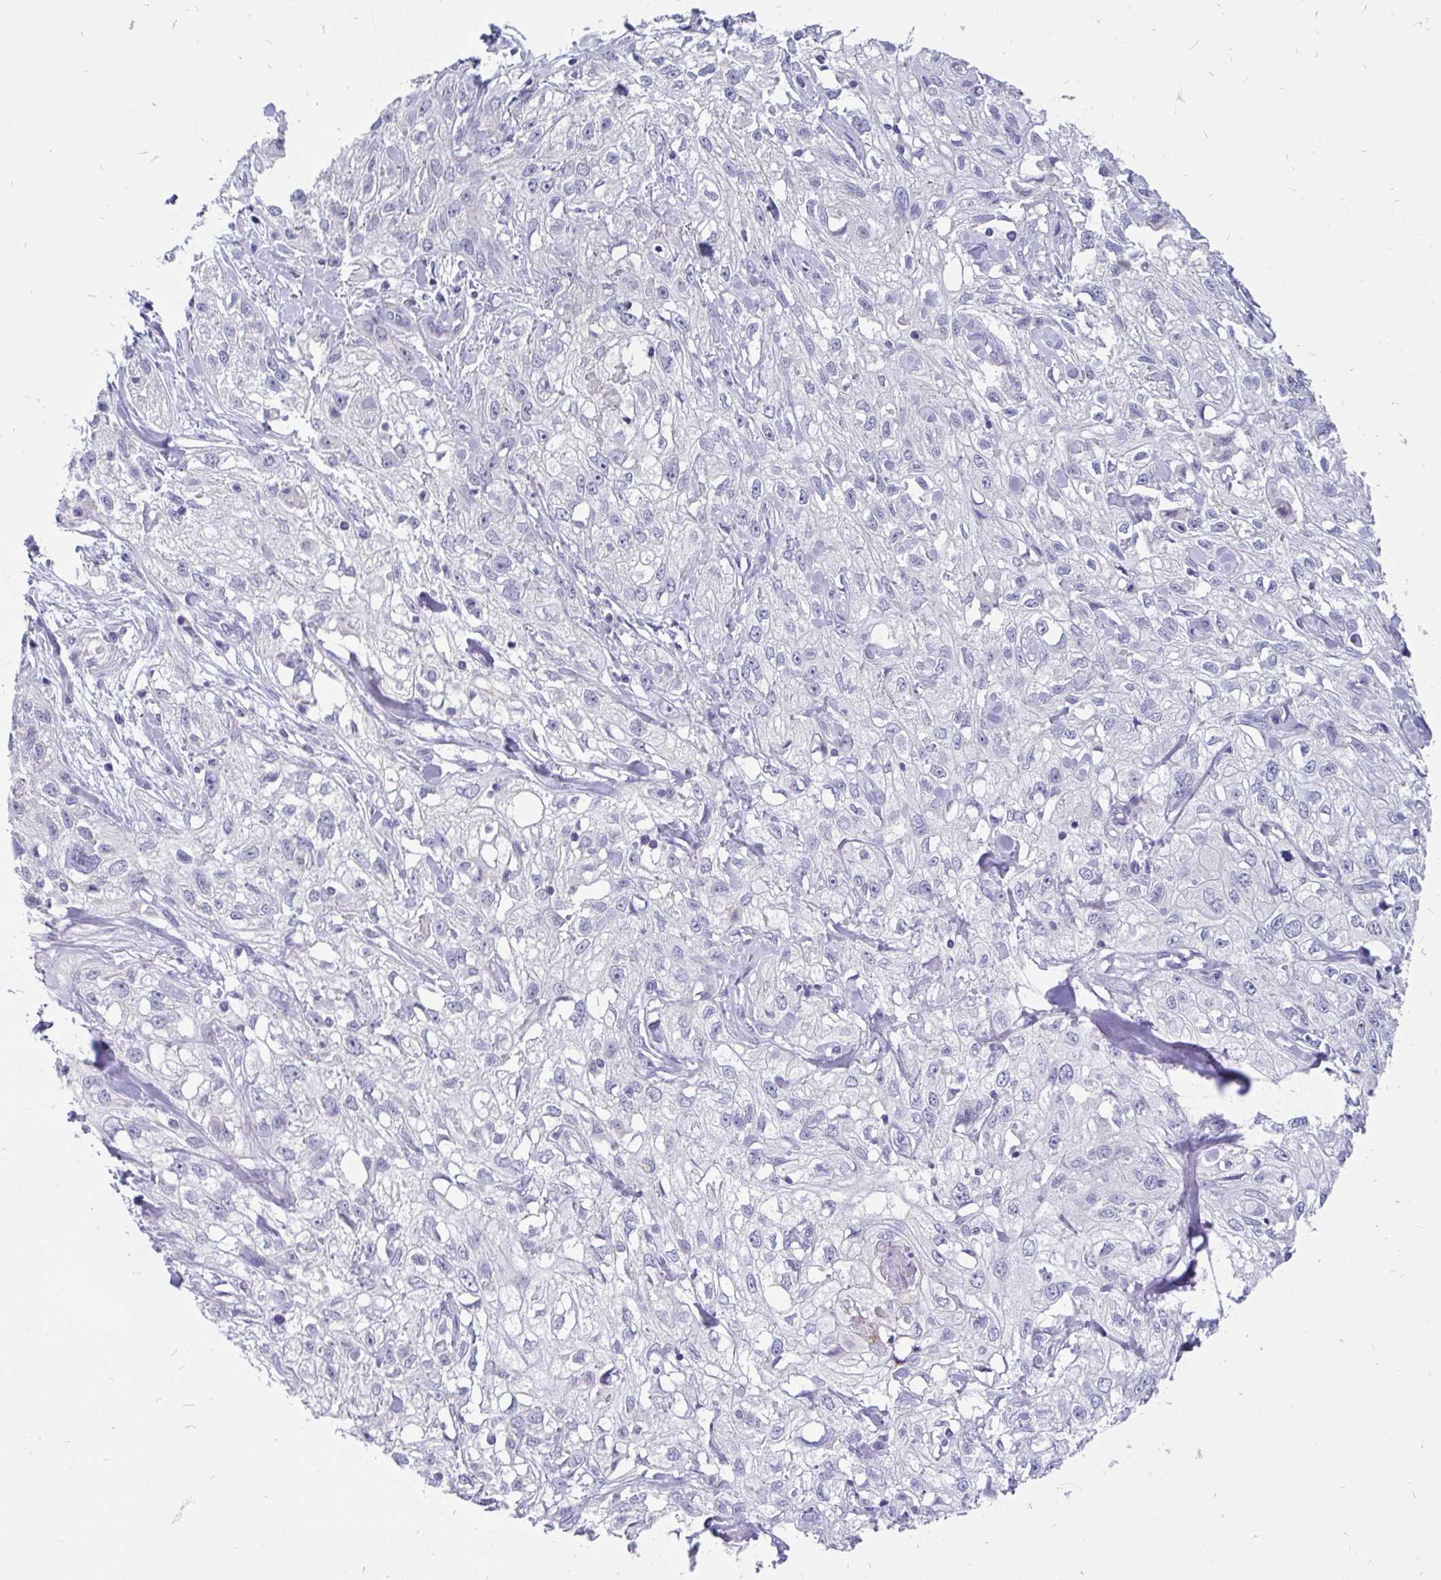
{"staining": {"intensity": "negative", "quantity": "none", "location": "none"}, "tissue": "skin cancer", "cell_type": "Tumor cells", "image_type": "cancer", "snomed": [{"axis": "morphology", "description": "Squamous cell carcinoma, NOS"}, {"axis": "topography", "description": "Skin"}, {"axis": "topography", "description": "Vulva"}], "caption": "IHC image of neoplastic tissue: human squamous cell carcinoma (skin) stained with DAB shows no significant protein positivity in tumor cells. (DAB immunohistochemistry (IHC) visualized using brightfield microscopy, high magnification).", "gene": "INTS5", "patient": {"sex": "female", "age": 86}}